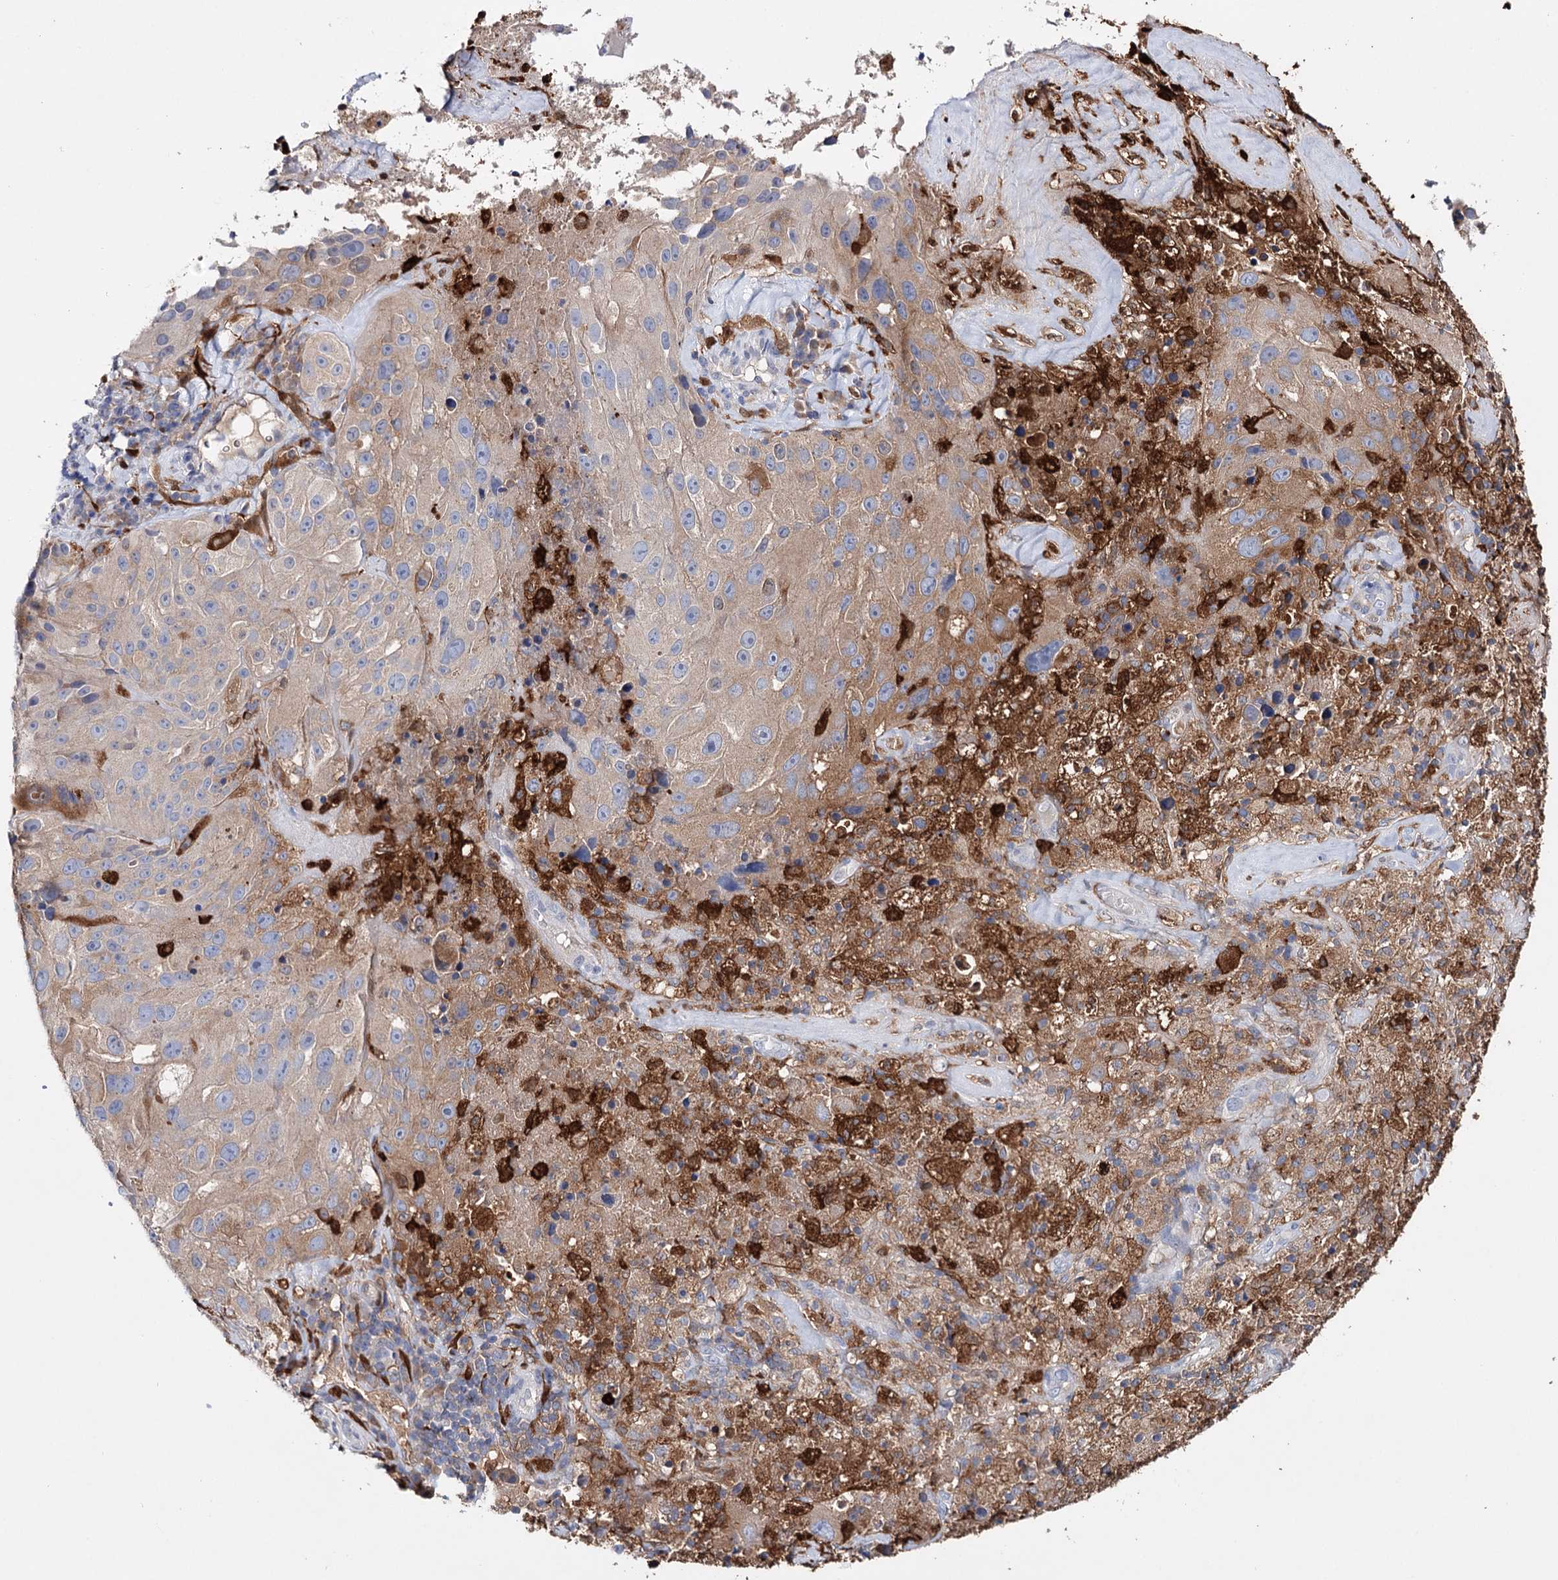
{"staining": {"intensity": "moderate", "quantity": "<25%", "location": "cytoplasmic/membranous"}, "tissue": "melanoma", "cell_type": "Tumor cells", "image_type": "cancer", "snomed": [{"axis": "morphology", "description": "Malignant melanoma, Metastatic site"}, {"axis": "topography", "description": "Lymph node"}], "caption": "About <25% of tumor cells in human melanoma display moderate cytoplasmic/membranous protein expression as visualized by brown immunohistochemical staining.", "gene": "CFAP46", "patient": {"sex": "male", "age": 62}}